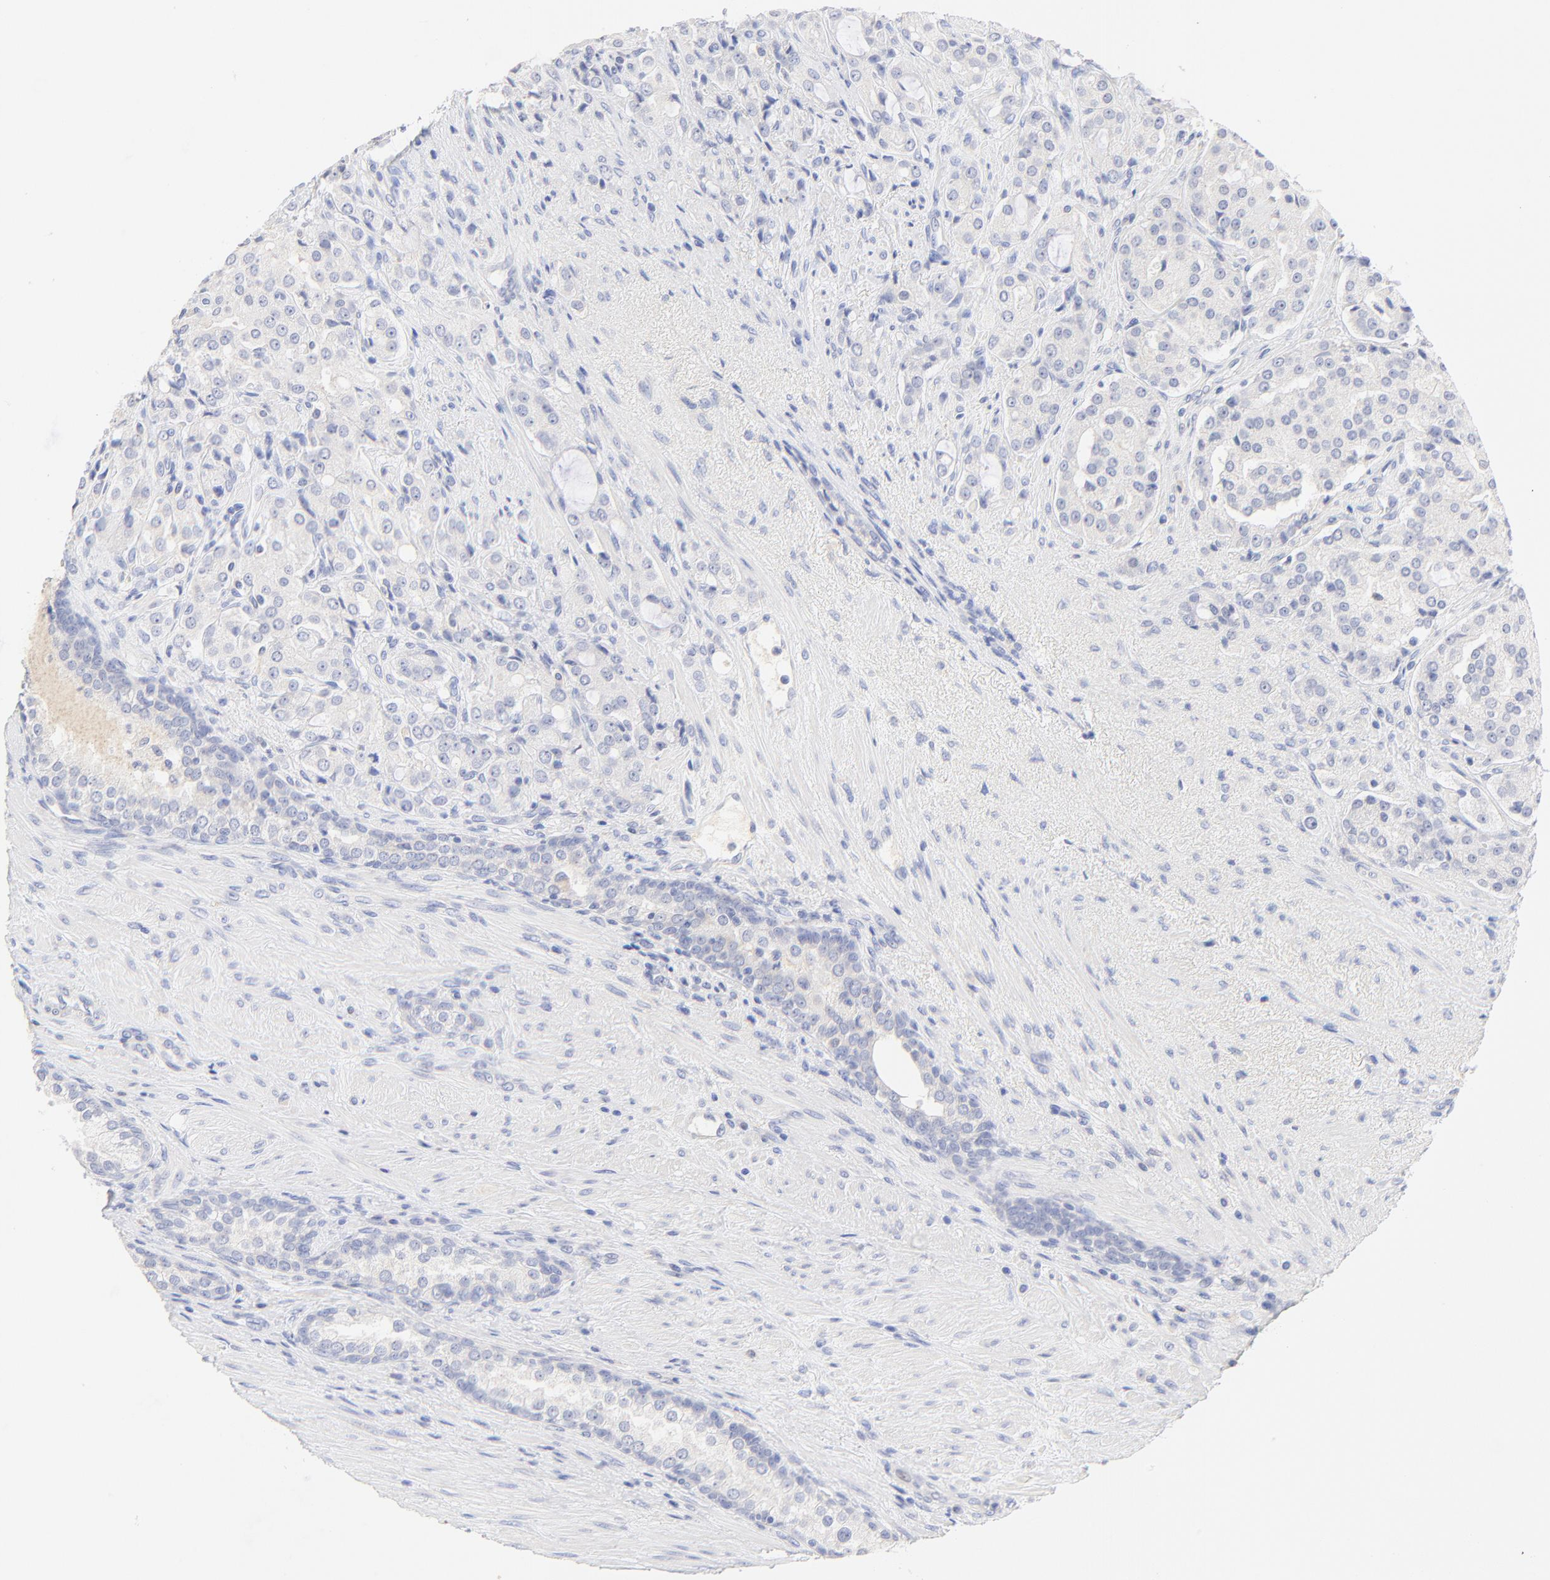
{"staining": {"intensity": "negative", "quantity": "none", "location": "none"}, "tissue": "prostate cancer", "cell_type": "Tumor cells", "image_type": "cancer", "snomed": [{"axis": "morphology", "description": "Adenocarcinoma, High grade"}, {"axis": "topography", "description": "Prostate"}], "caption": "Image shows no protein positivity in tumor cells of prostate adenocarcinoma (high-grade) tissue. (DAB (3,3'-diaminobenzidine) immunohistochemistry (IHC) with hematoxylin counter stain).", "gene": "SULT4A1", "patient": {"sex": "male", "age": 72}}